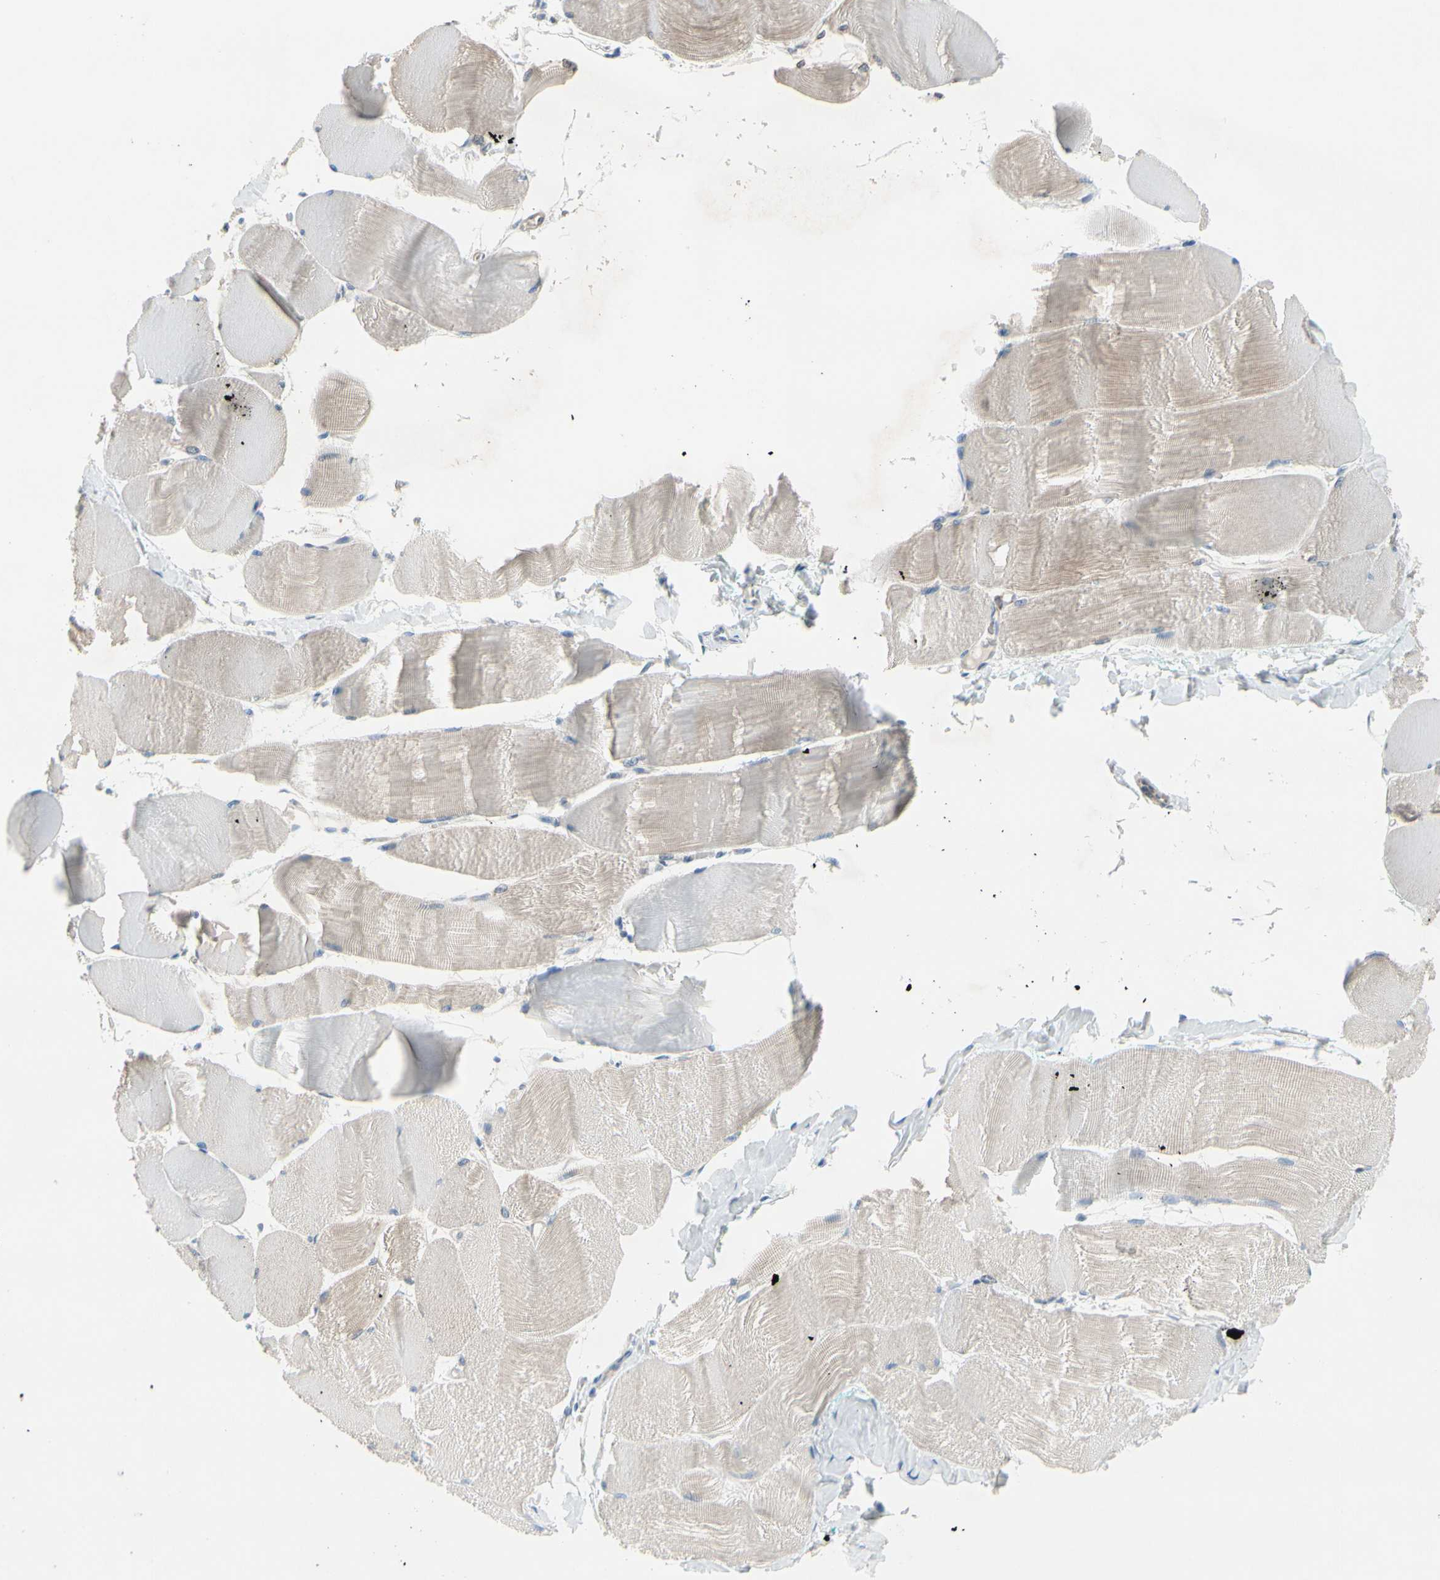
{"staining": {"intensity": "weak", "quantity": "25%-75%", "location": "cytoplasmic/membranous"}, "tissue": "skeletal muscle", "cell_type": "Myocytes", "image_type": "normal", "snomed": [{"axis": "morphology", "description": "Normal tissue, NOS"}, {"axis": "morphology", "description": "Squamous cell carcinoma, NOS"}, {"axis": "topography", "description": "Skeletal muscle"}], "caption": "Protein staining displays weak cytoplasmic/membranous staining in approximately 25%-75% of myocytes in benign skeletal muscle.", "gene": "MAP2", "patient": {"sex": "male", "age": 51}}